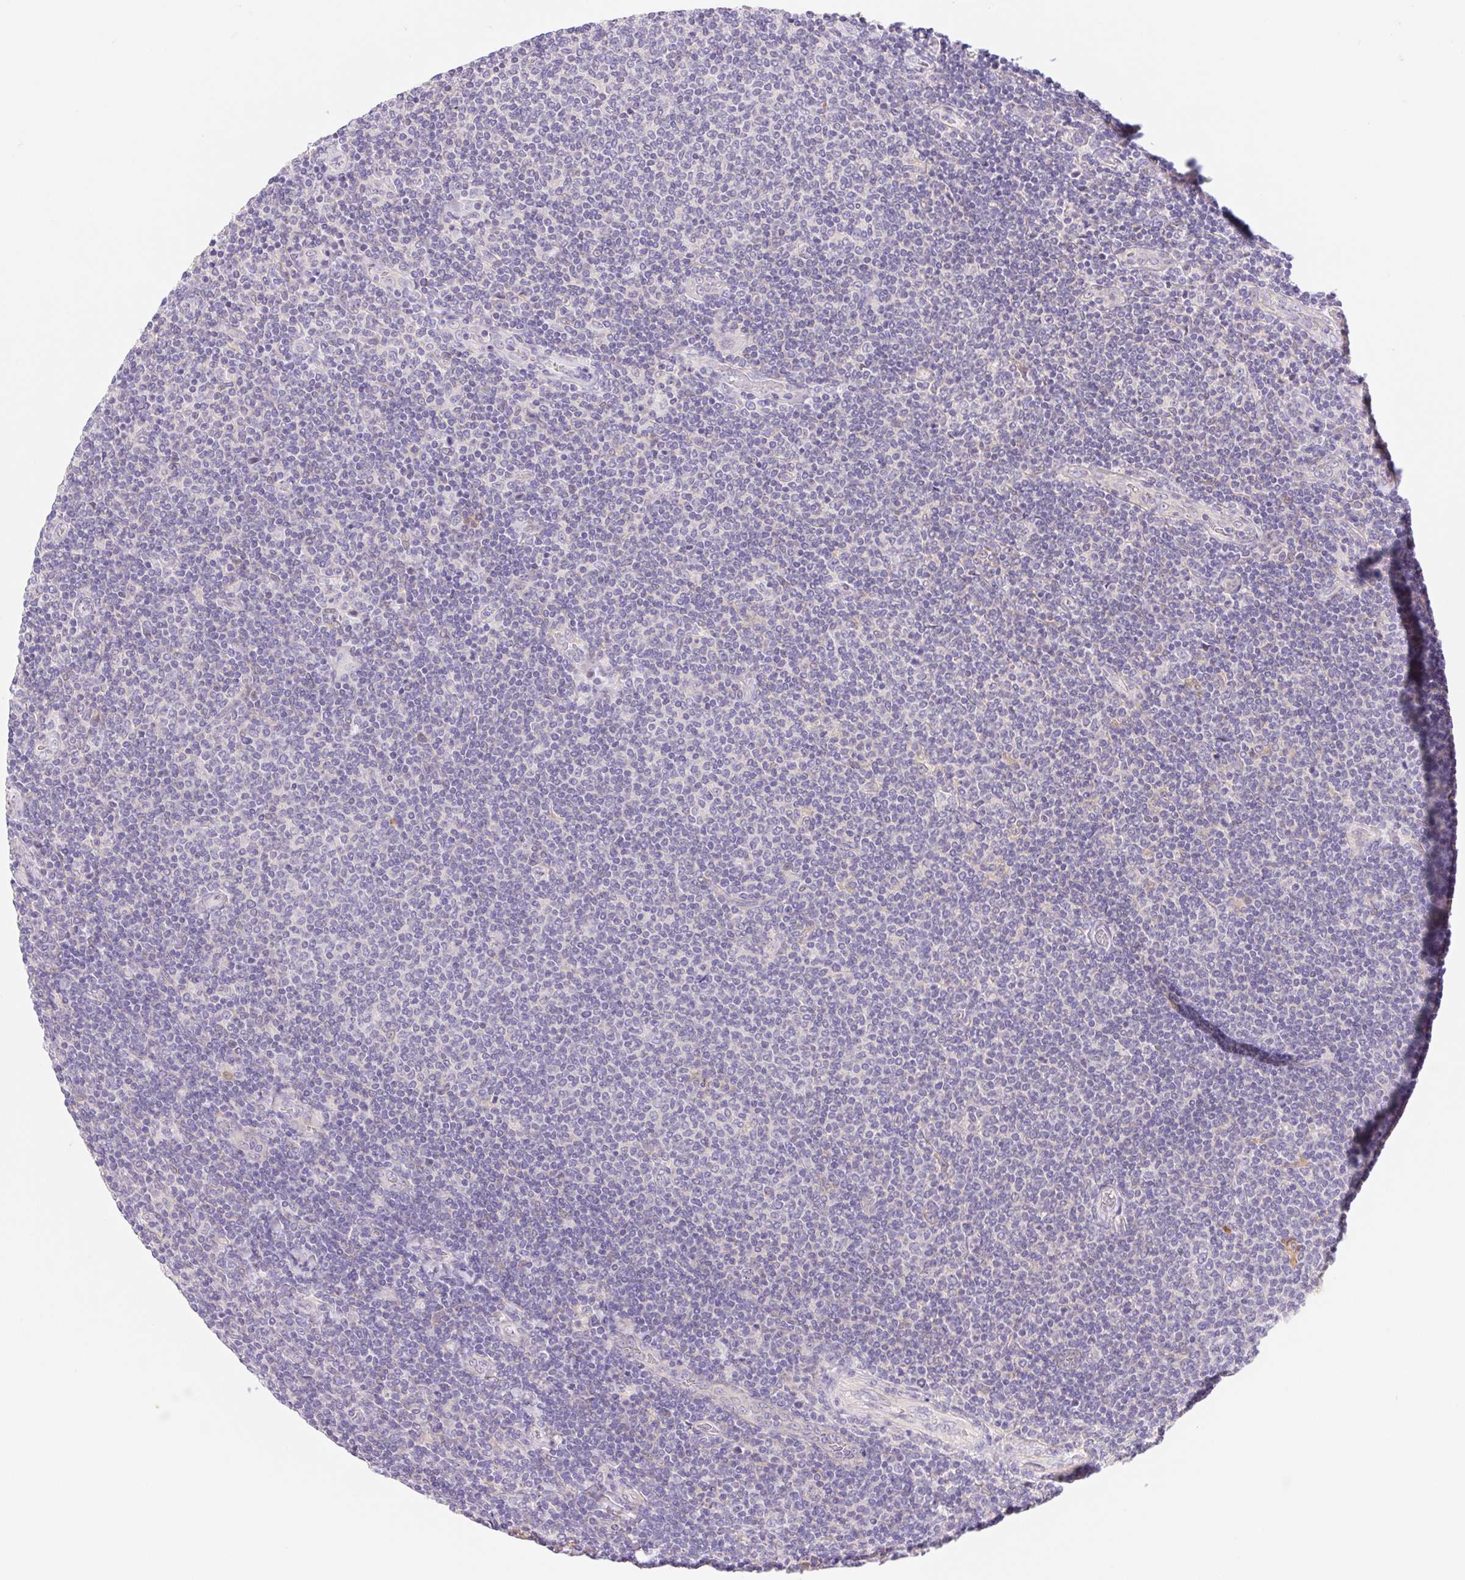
{"staining": {"intensity": "negative", "quantity": "none", "location": "none"}, "tissue": "lymphoma", "cell_type": "Tumor cells", "image_type": "cancer", "snomed": [{"axis": "morphology", "description": "Malignant lymphoma, non-Hodgkin's type, Low grade"}, {"axis": "topography", "description": "Lymph node"}], "caption": "Low-grade malignant lymphoma, non-Hodgkin's type was stained to show a protein in brown. There is no significant positivity in tumor cells.", "gene": "DYNC2LI1", "patient": {"sex": "male", "age": 52}}